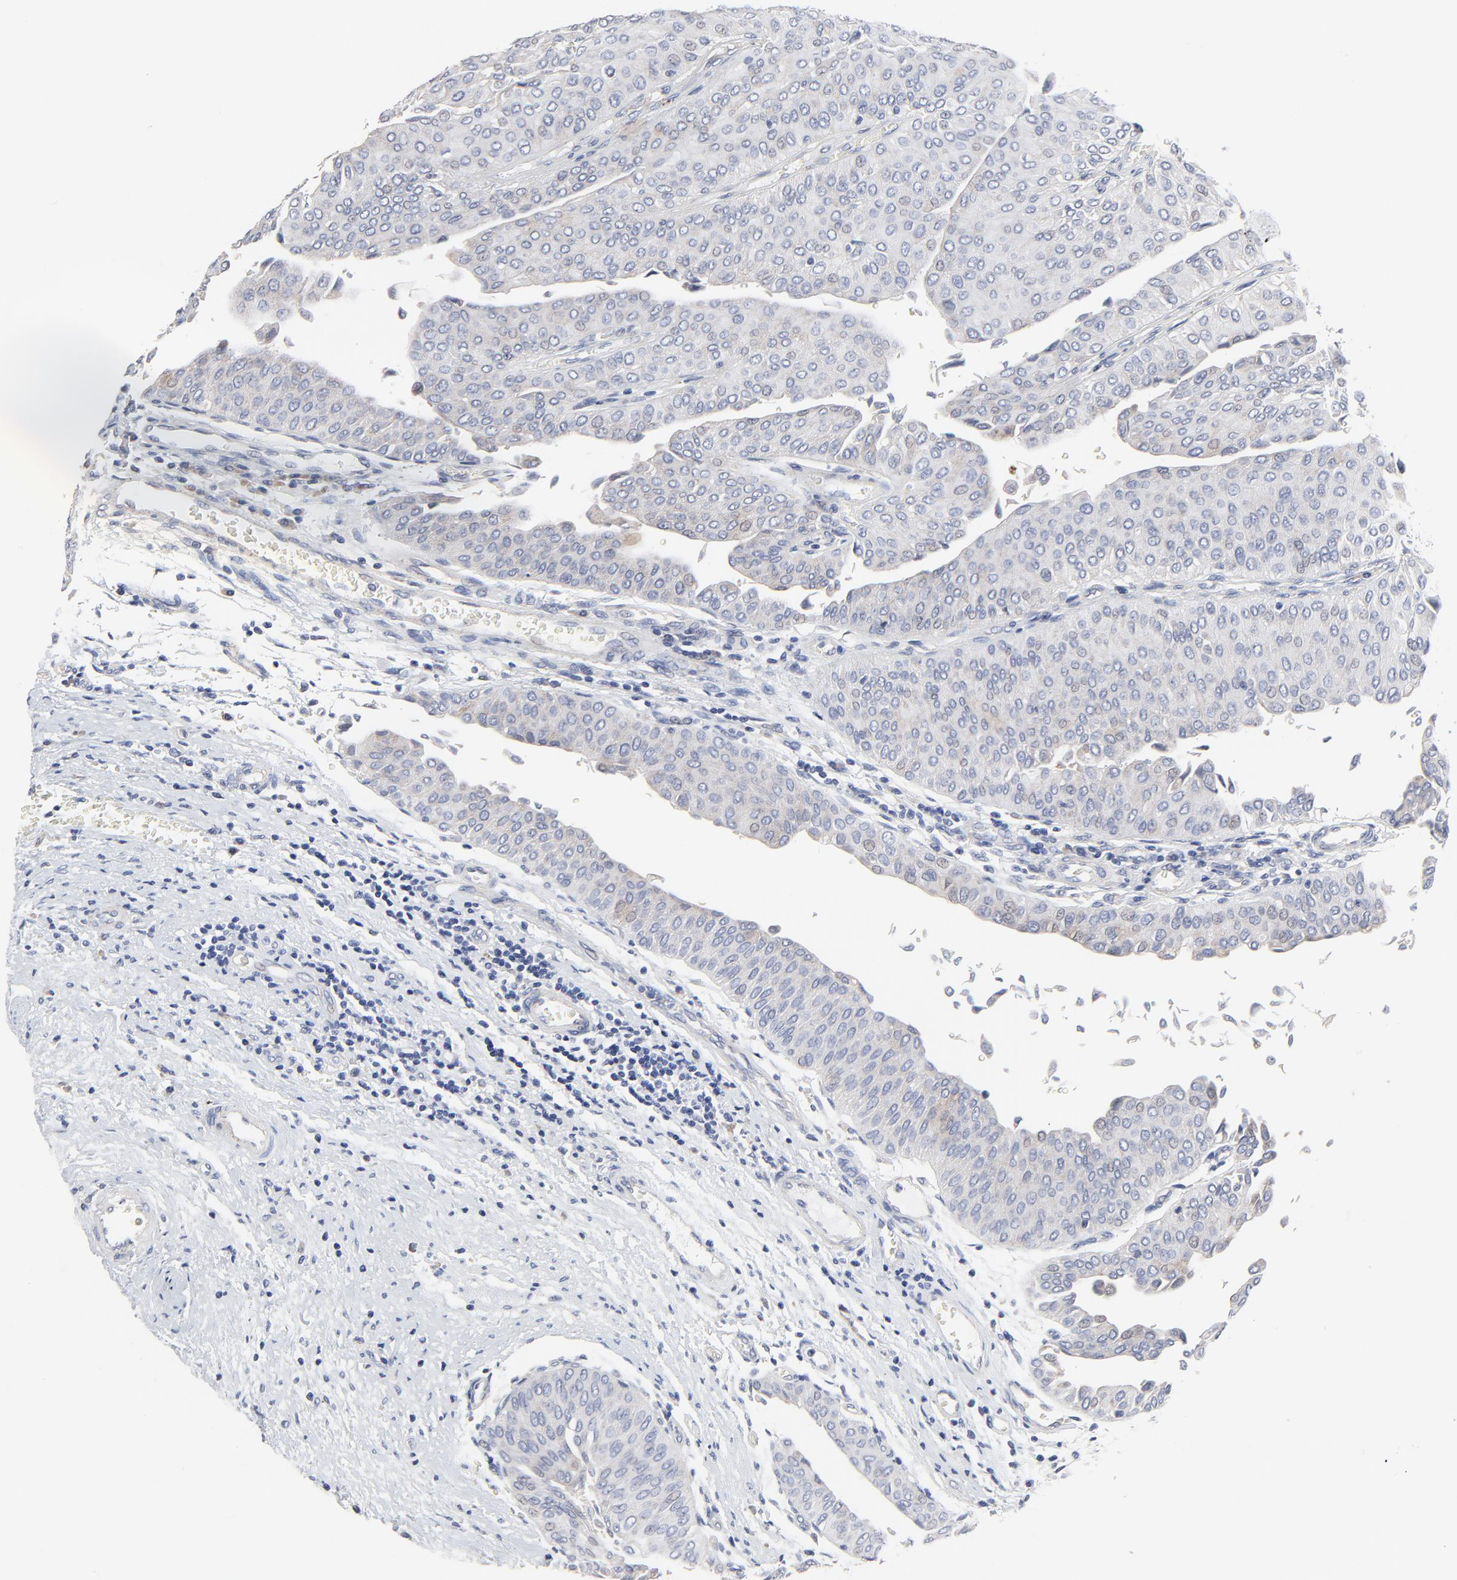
{"staining": {"intensity": "negative", "quantity": "none", "location": "none"}, "tissue": "urothelial cancer", "cell_type": "Tumor cells", "image_type": "cancer", "snomed": [{"axis": "morphology", "description": "Urothelial carcinoma, Low grade"}, {"axis": "topography", "description": "Urinary bladder"}], "caption": "A micrograph of human urothelial cancer is negative for staining in tumor cells.", "gene": "DHRSX", "patient": {"sex": "male", "age": 64}}